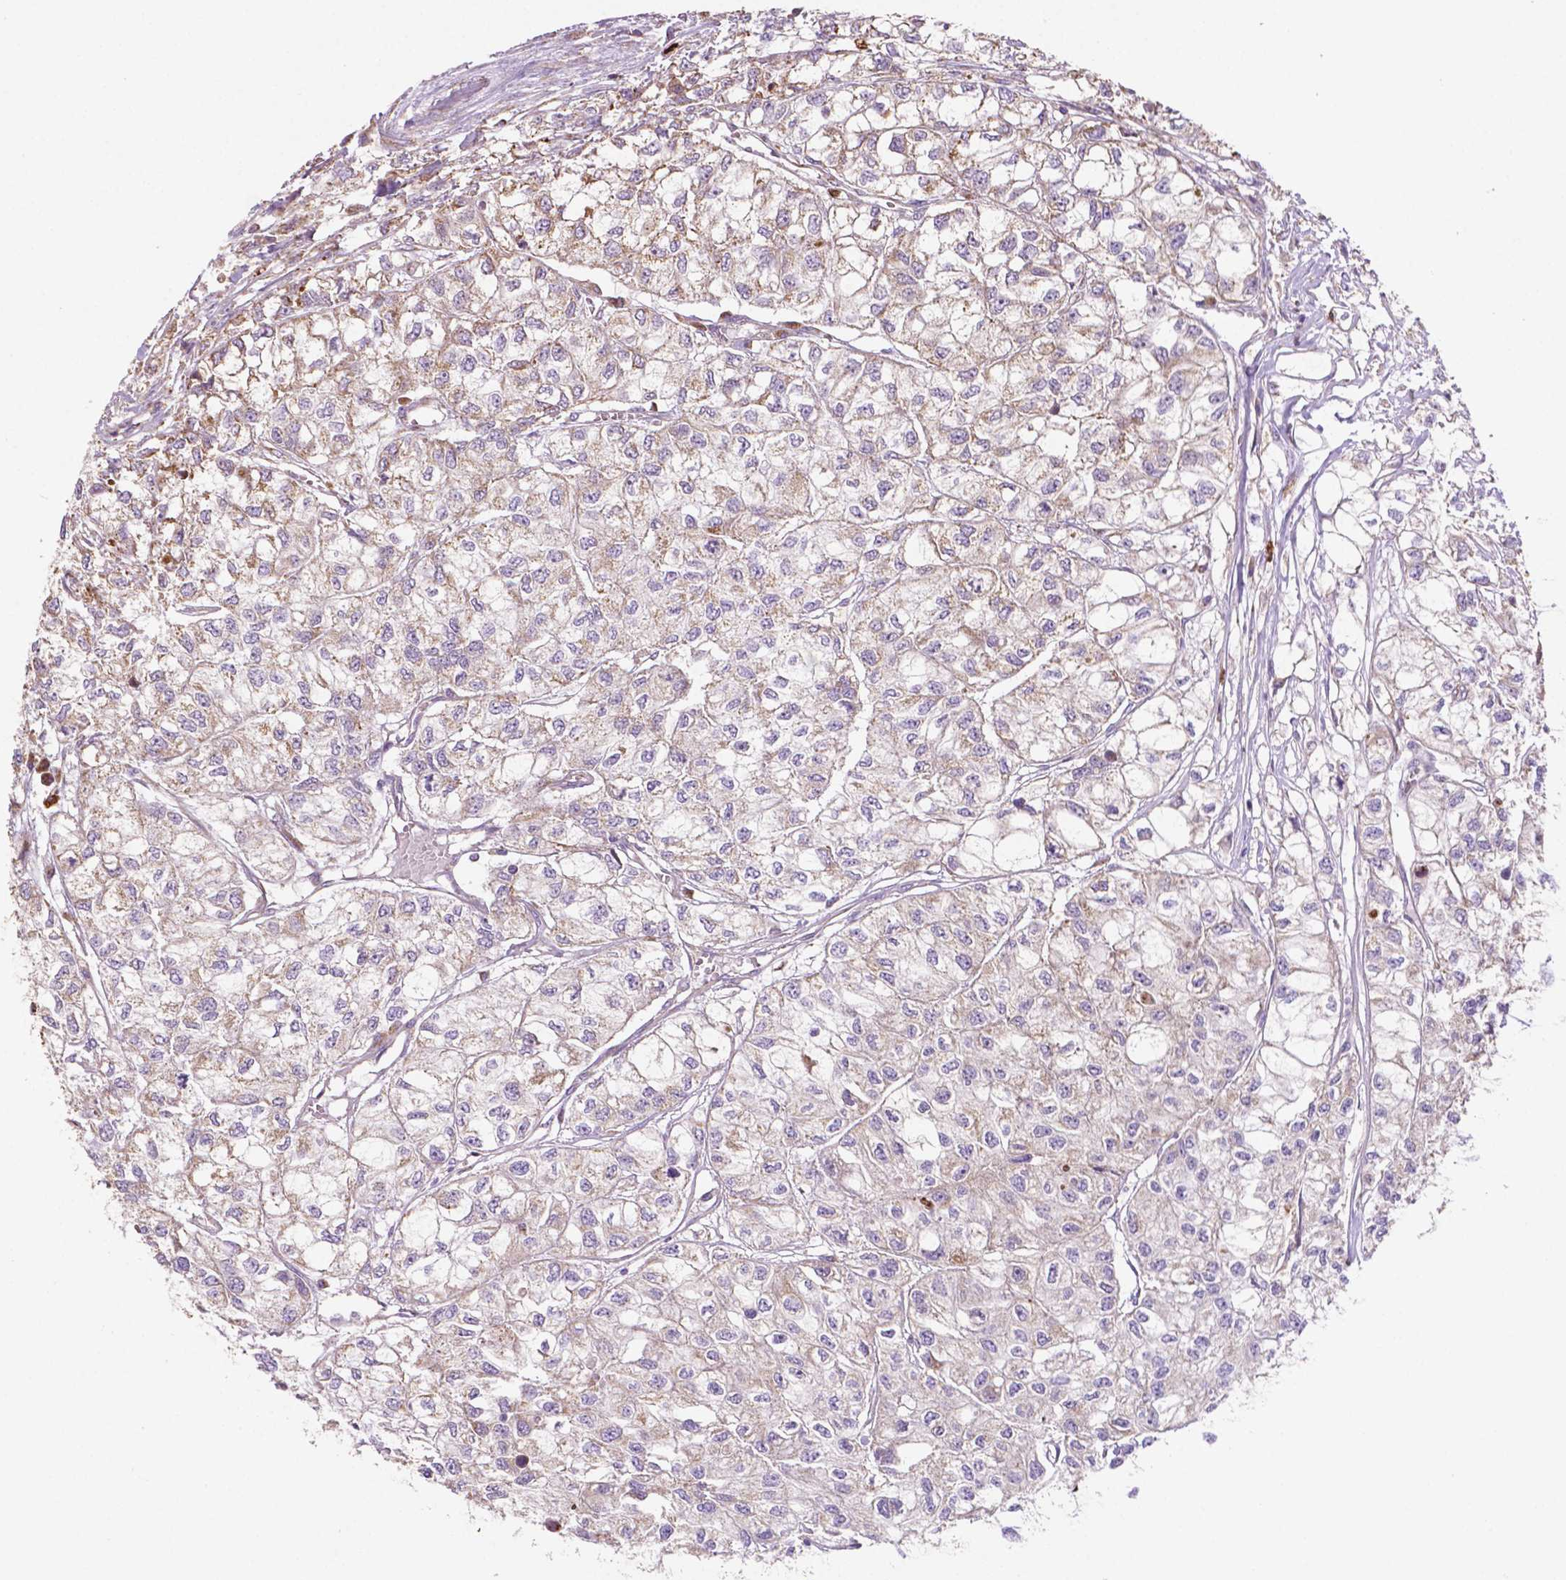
{"staining": {"intensity": "weak", "quantity": ">75%", "location": "cytoplasmic/membranous"}, "tissue": "renal cancer", "cell_type": "Tumor cells", "image_type": "cancer", "snomed": [{"axis": "morphology", "description": "Adenocarcinoma, NOS"}, {"axis": "topography", "description": "Kidney"}], "caption": "This photomicrograph demonstrates renal adenocarcinoma stained with immunohistochemistry (IHC) to label a protein in brown. The cytoplasmic/membranous of tumor cells show weak positivity for the protein. Nuclei are counter-stained blue.", "gene": "ILVBL", "patient": {"sex": "male", "age": 56}}